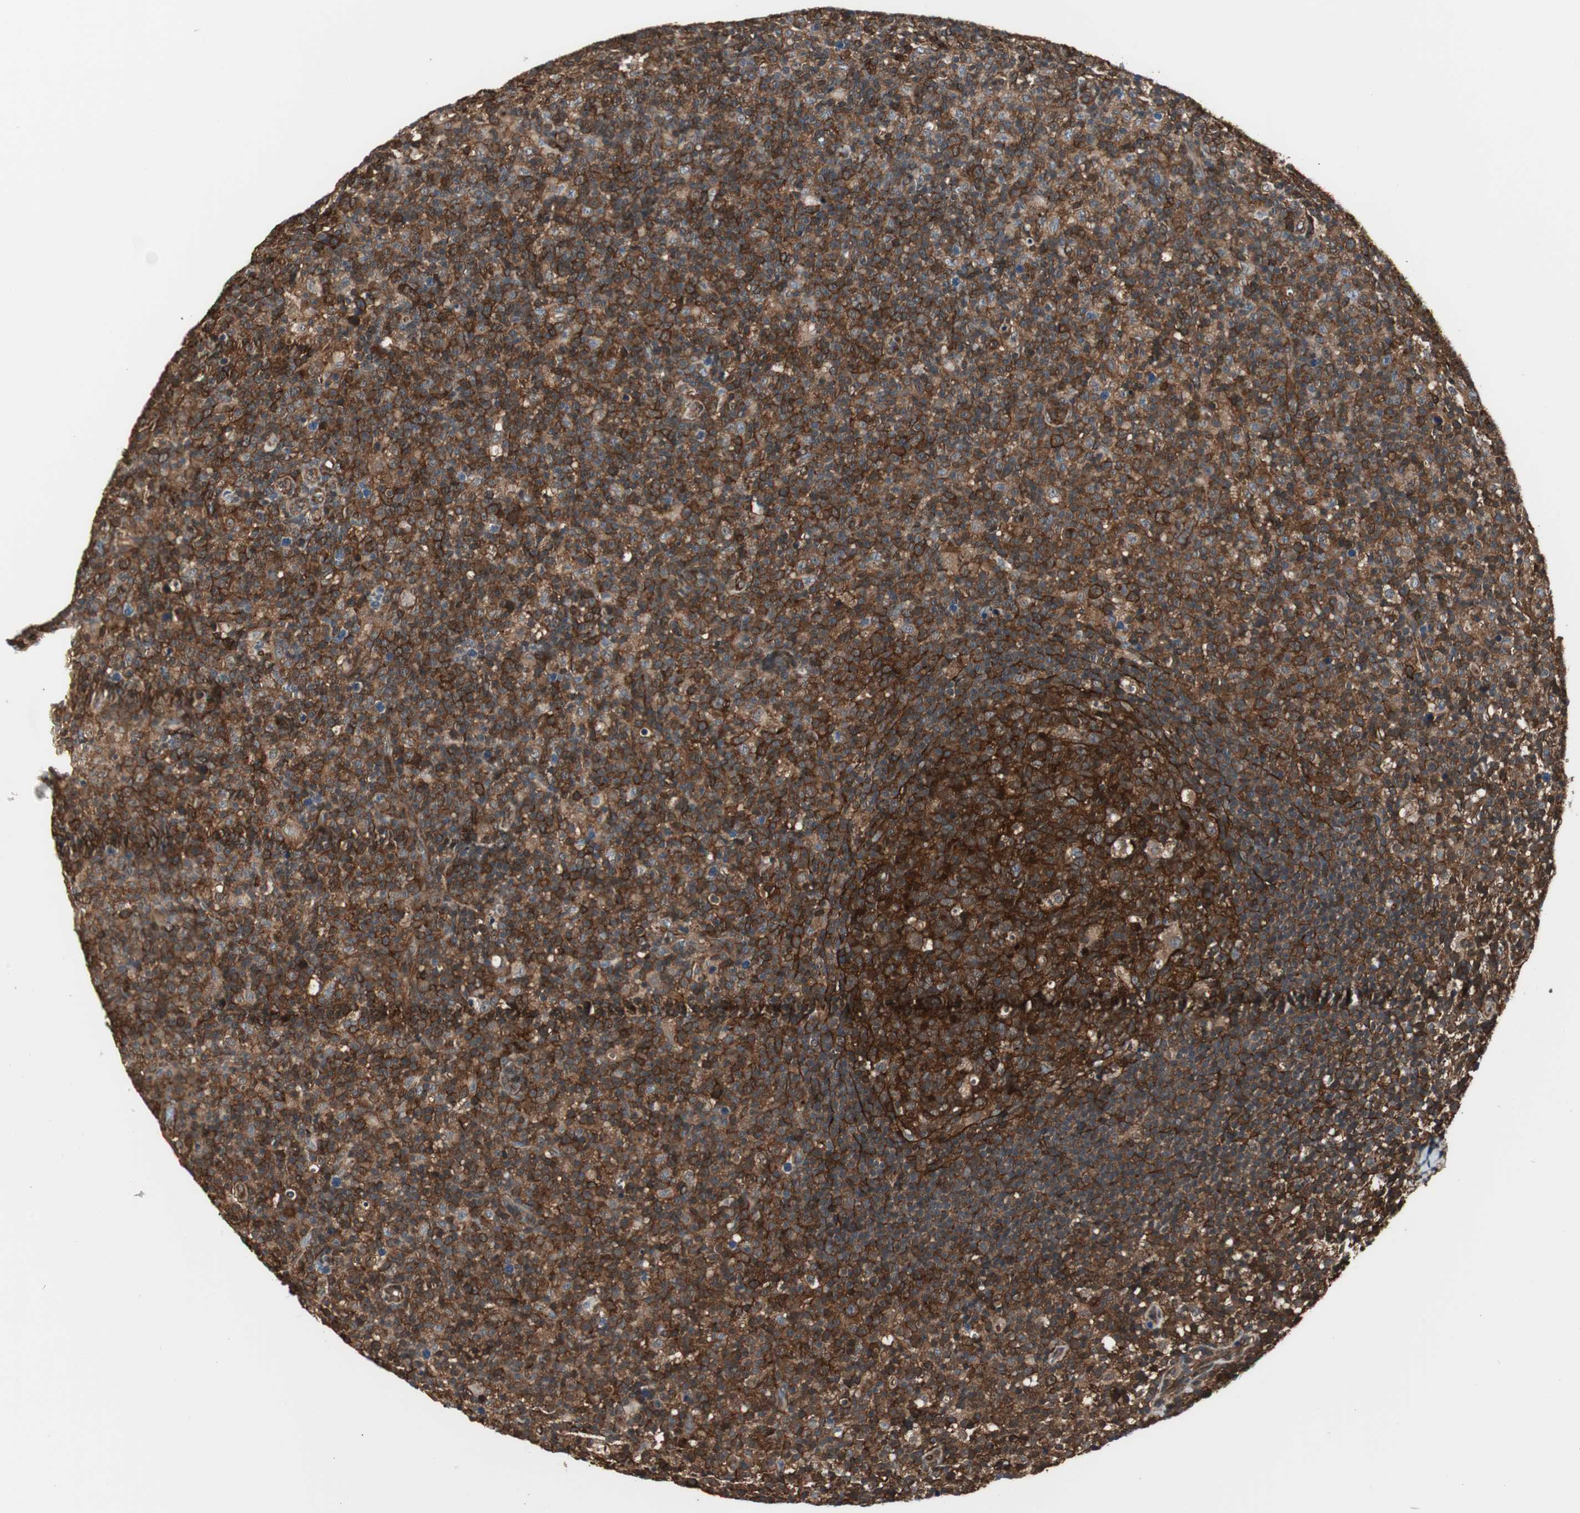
{"staining": {"intensity": "strong", "quantity": ">75%", "location": "cytoplasmic/membranous"}, "tissue": "lymph node", "cell_type": "Germinal center cells", "image_type": "normal", "snomed": [{"axis": "morphology", "description": "Normal tissue, NOS"}, {"axis": "morphology", "description": "Inflammation, NOS"}, {"axis": "topography", "description": "Lymph node"}], "caption": "A high-resolution image shows immunohistochemistry staining of benign lymph node, which demonstrates strong cytoplasmic/membranous expression in about >75% of germinal center cells. (DAB (3,3'-diaminobenzidine) = brown stain, brightfield microscopy at high magnification).", "gene": "PTPN11", "patient": {"sex": "male", "age": 55}}